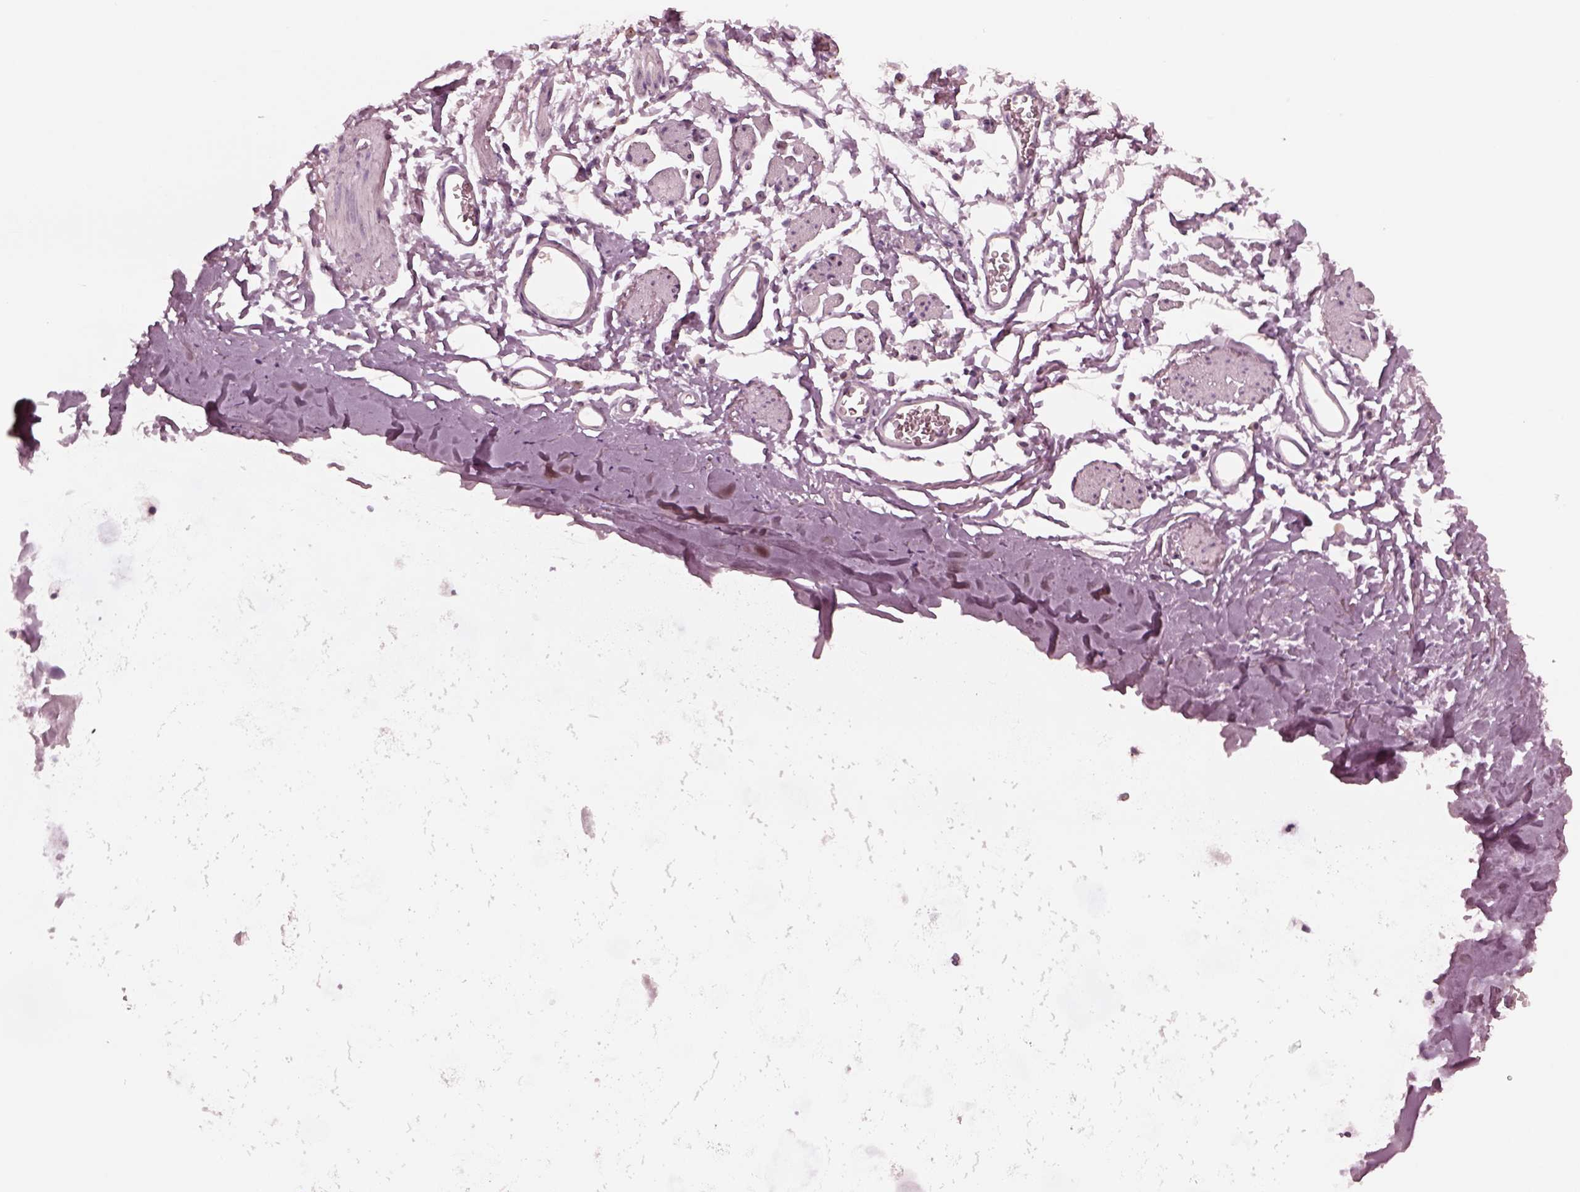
{"staining": {"intensity": "negative", "quantity": "none", "location": "none"}, "tissue": "adipose tissue", "cell_type": "Adipocytes", "image_type": "normal", "snomed": [{"axis": "morphology", "description": "Normal tissue, NOS"}, {"axis": "topography", "description": "Cartilage tissue"}, {"axis": "topography", "description": "Bronchus"}], "caption": "High power microscopy photomicrograph of an immunohistochemistry (IHC) histopathology image of normal adipose tissue, revealing no significant staining in adipocytes. The staining was performed using DAB to visualize the protein expression in brown, while the nuclei were stained in blue with hematoxylin (Magnification: 20x).", "gene": "SAXO1", "patient": {"sex": "female", "age": 79}}